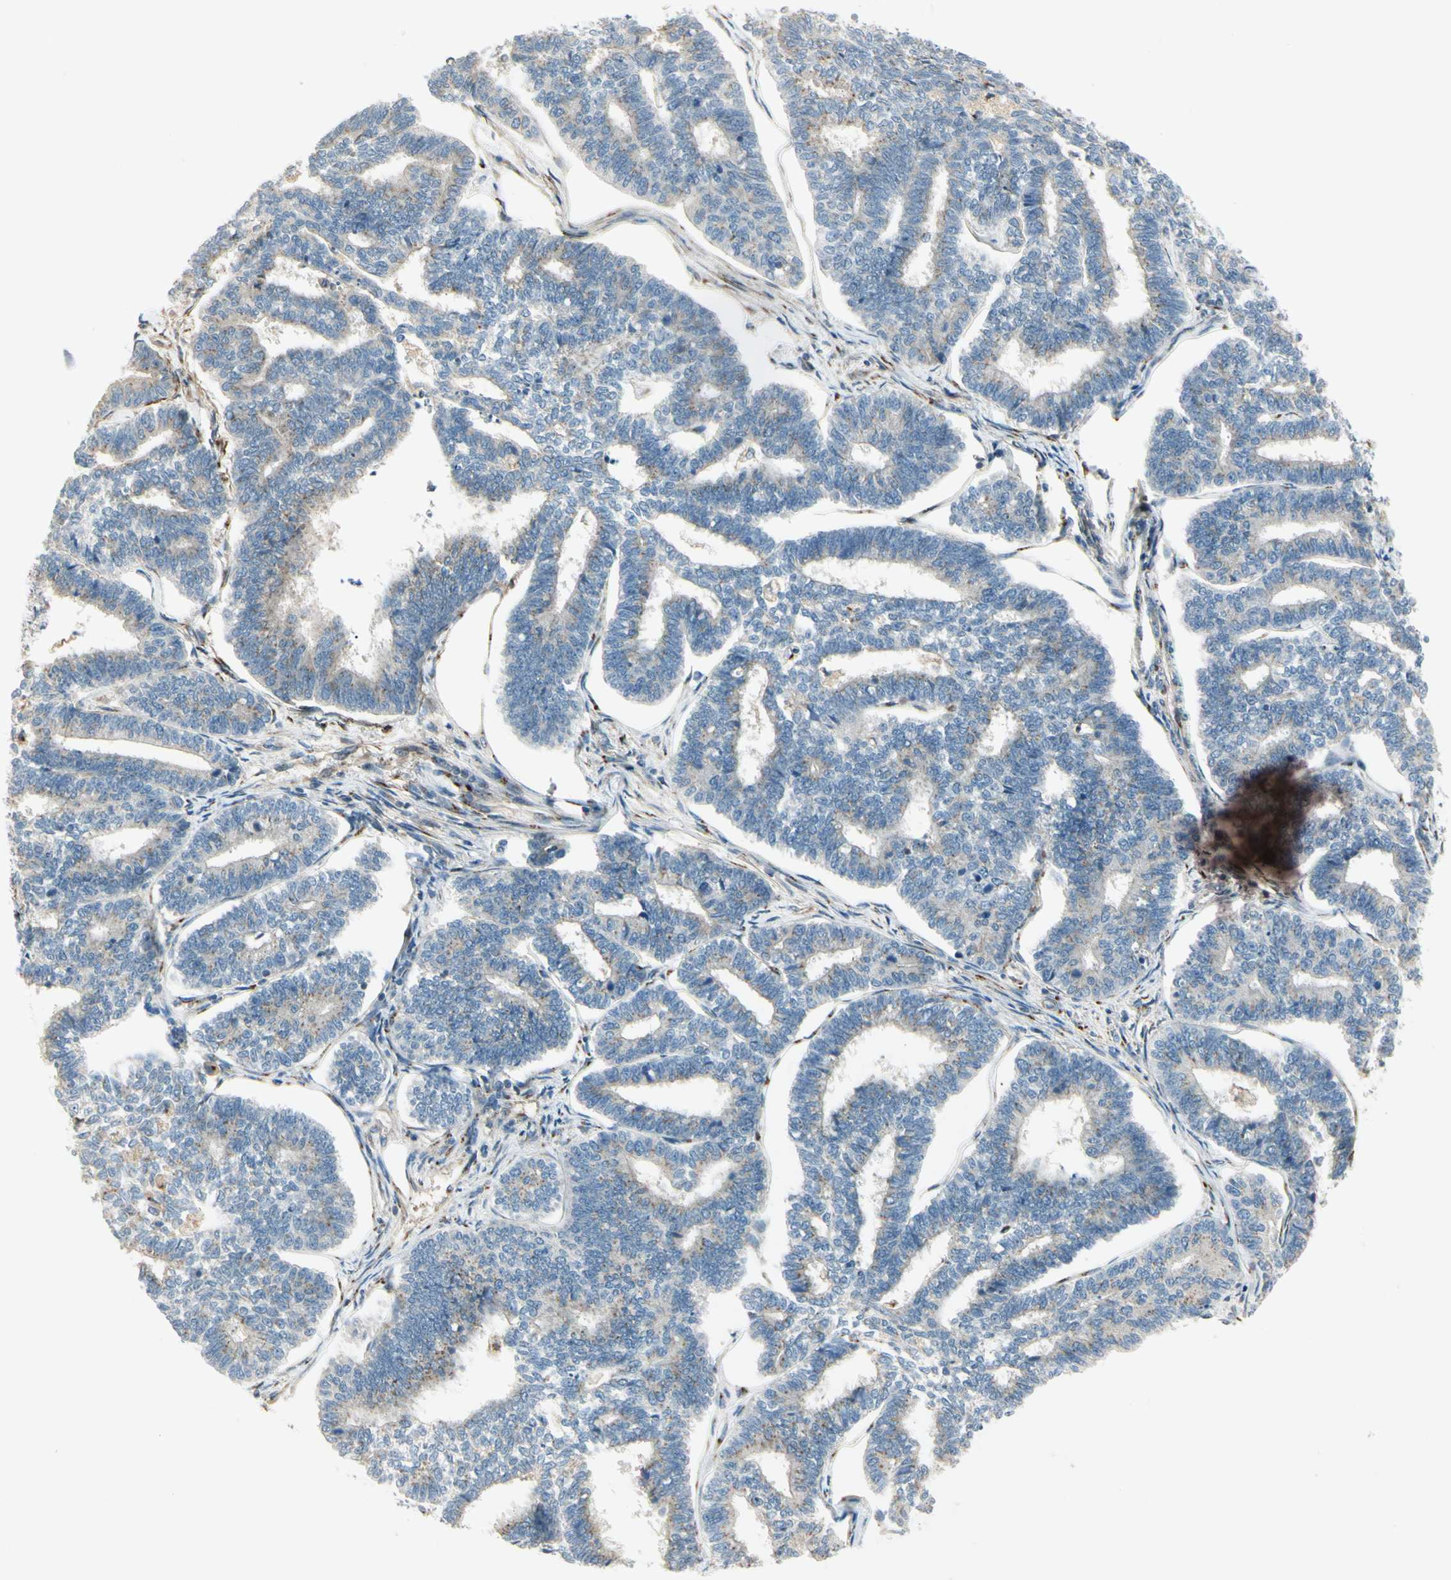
{"staining": {"intensity": "moderate", "quantity": "<25%", "location": "cytoplasmic/membranous"}, "tissue": "endometrial cancer", "cell_type": "Tumor cells", "image_type": "cancer", "snomed": [{"axis": "morphology", "description": "Adenocarcinoma, NOS"}, {"axis": "topography", "description": "Endometrium"}], "caption": "Protein expression analysis of human adenocarcinoma (endometrial) reveals moderate cytoplasmic/membranous expression in approximately <25% of tumor cells.", "gene": "ABCA3", "patient": {"sex": "female", "age": 70}}